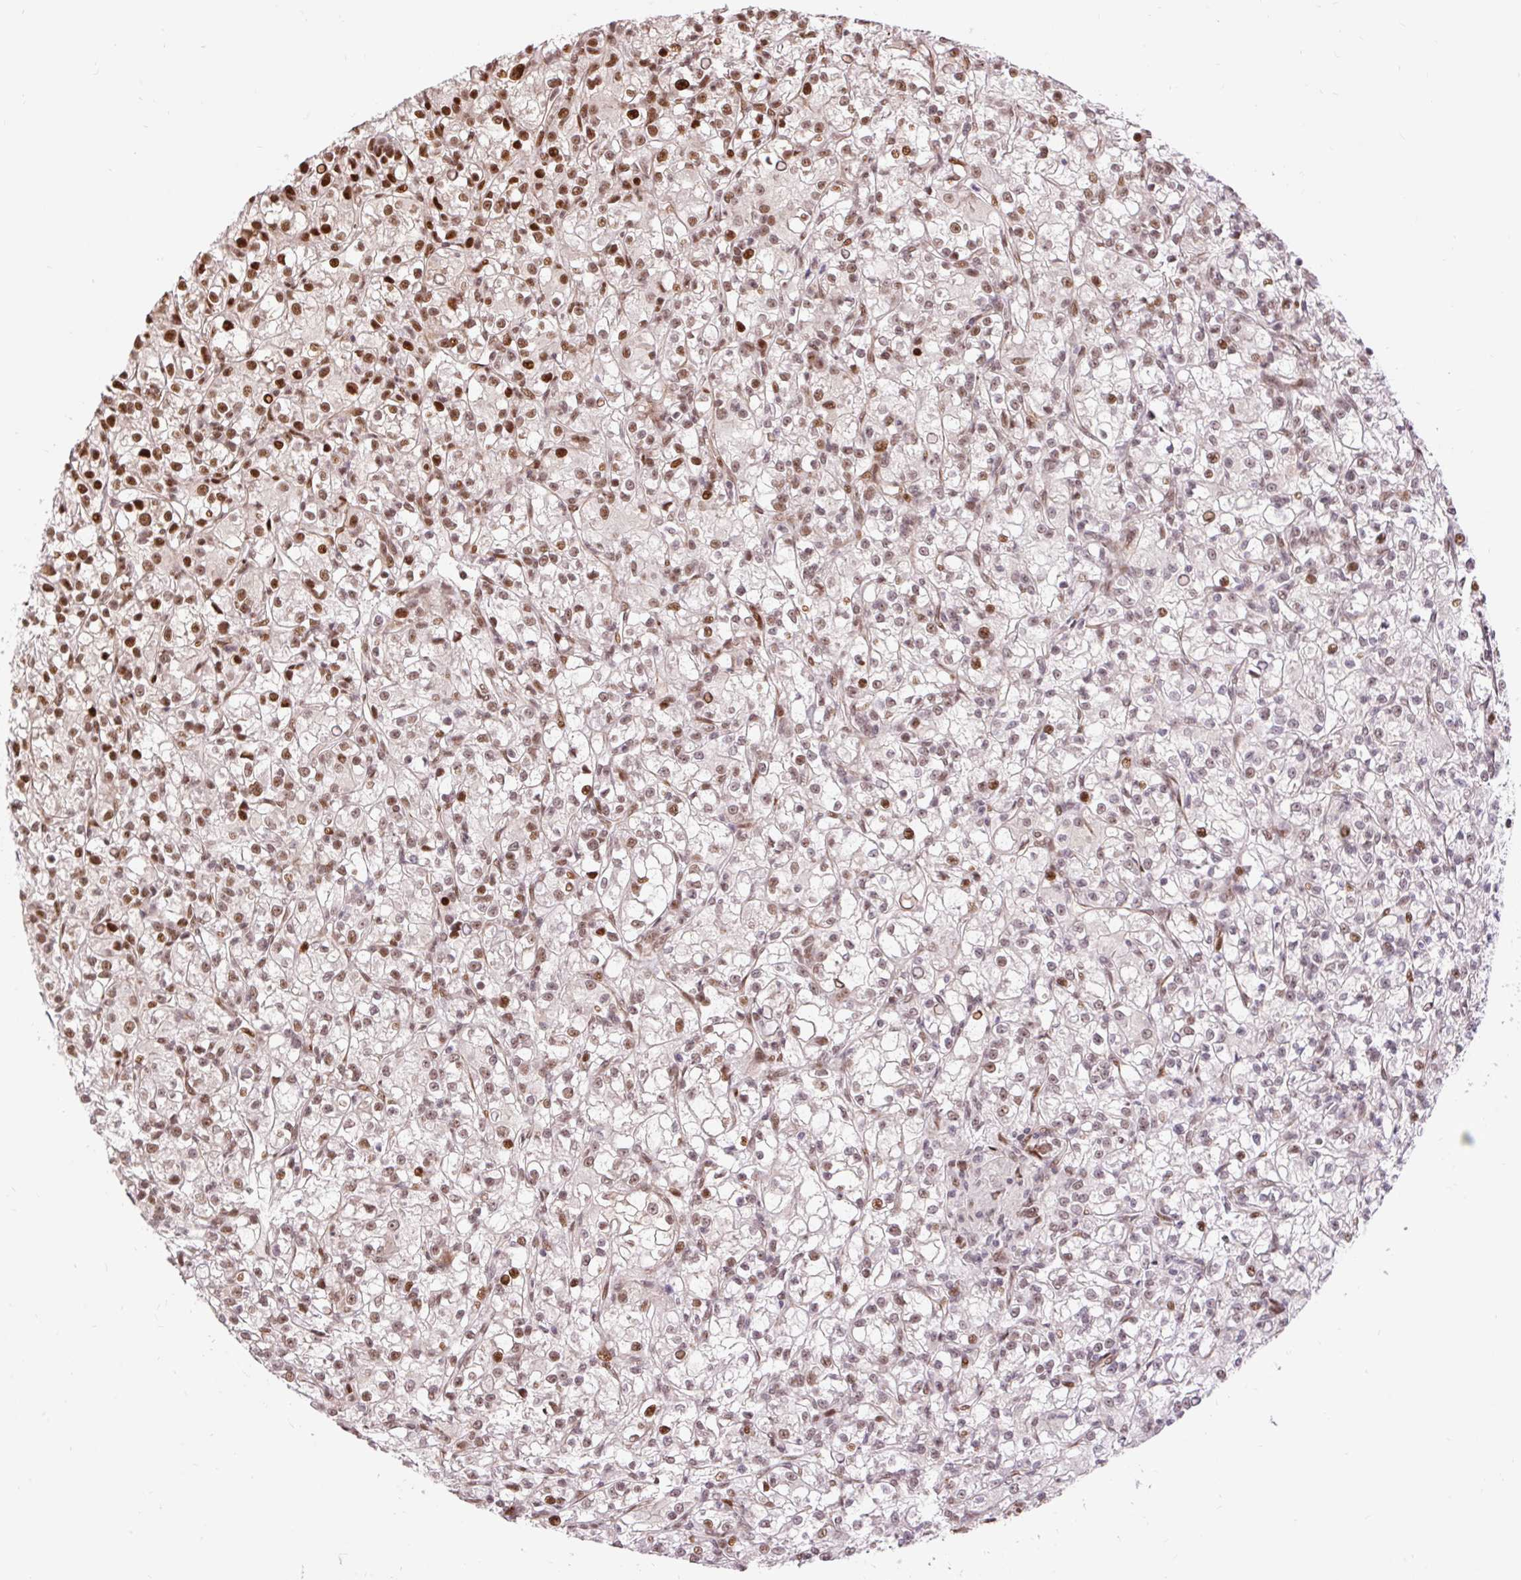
{"staining": {"intensity": "moderate", "quantity": ">75%", "location": "nuclear"}, "tissue": "renal cancer", "cell_type": "Tumor cells", "image_type": "cancer", "snomed": [{"axis": "morphology", "description": "Adenocarcinoma, NOS"}, {"axis": "topography", "description": "Kidney"}], "caption": "The micrograph demonstrates a brown stain indicating the presence of a protein in the nuclear of tumor cells in adenocarcinoma (renal).", "gene": "MECOM", "patient": {"sex": "female", "age": 59}}